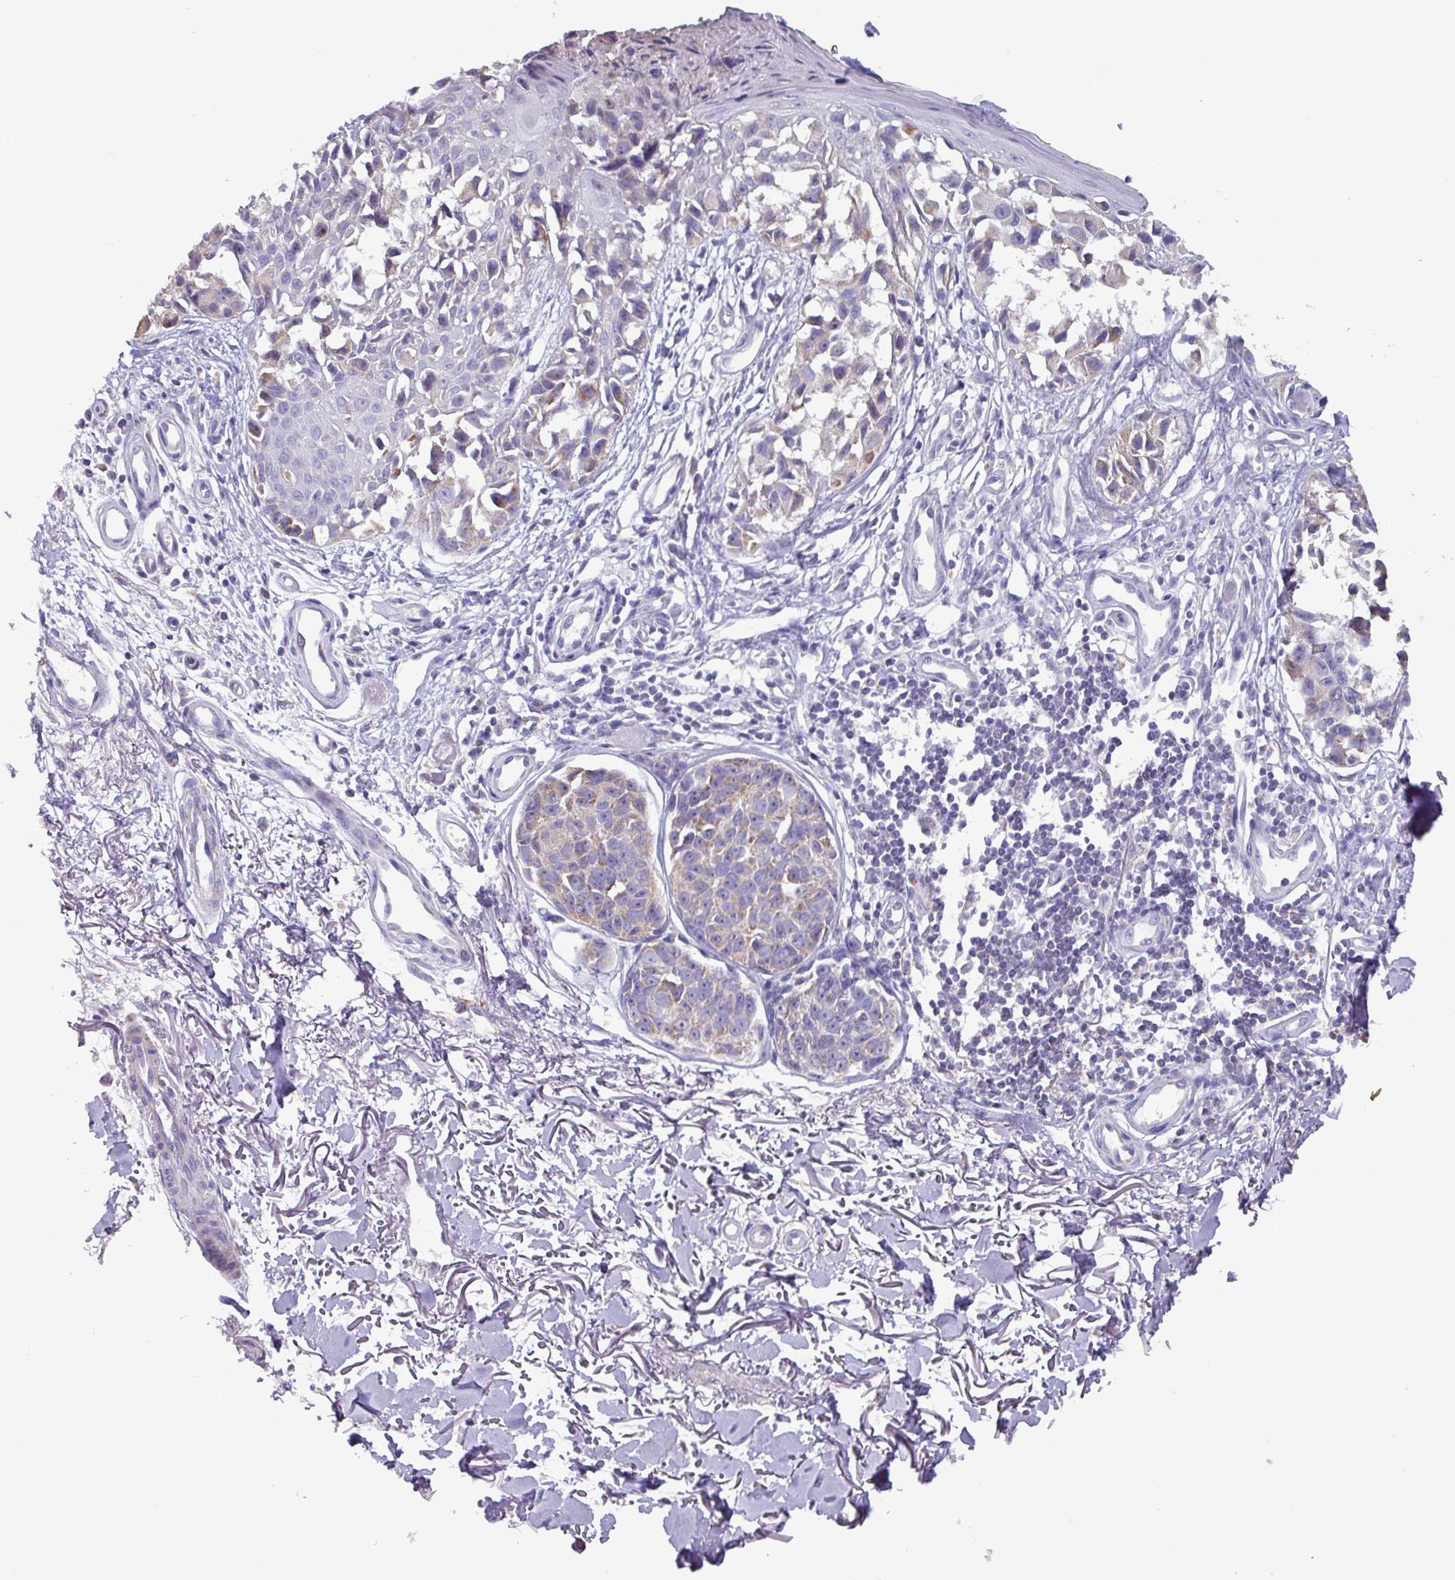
{"staining": {"intensity": "weak", "quantity": "<25%", "location": "cytoplasmic/membranous"}, "tissue": "melanoma", "cell_type": "Tumor cells", "image_type": "cancer", "snomed": [{"axis": "morphology", "description": "Malignant melanoma, NOS"}, {"axis": "topography", "description": "Skin"}], "caption": "A high-resolution micrograph shows IHC staining of malignant melanoma, which shows no significant staining in tumor cells.", "gene": "MT-ND4", "patient": {"sex": "male", "age": 73}}